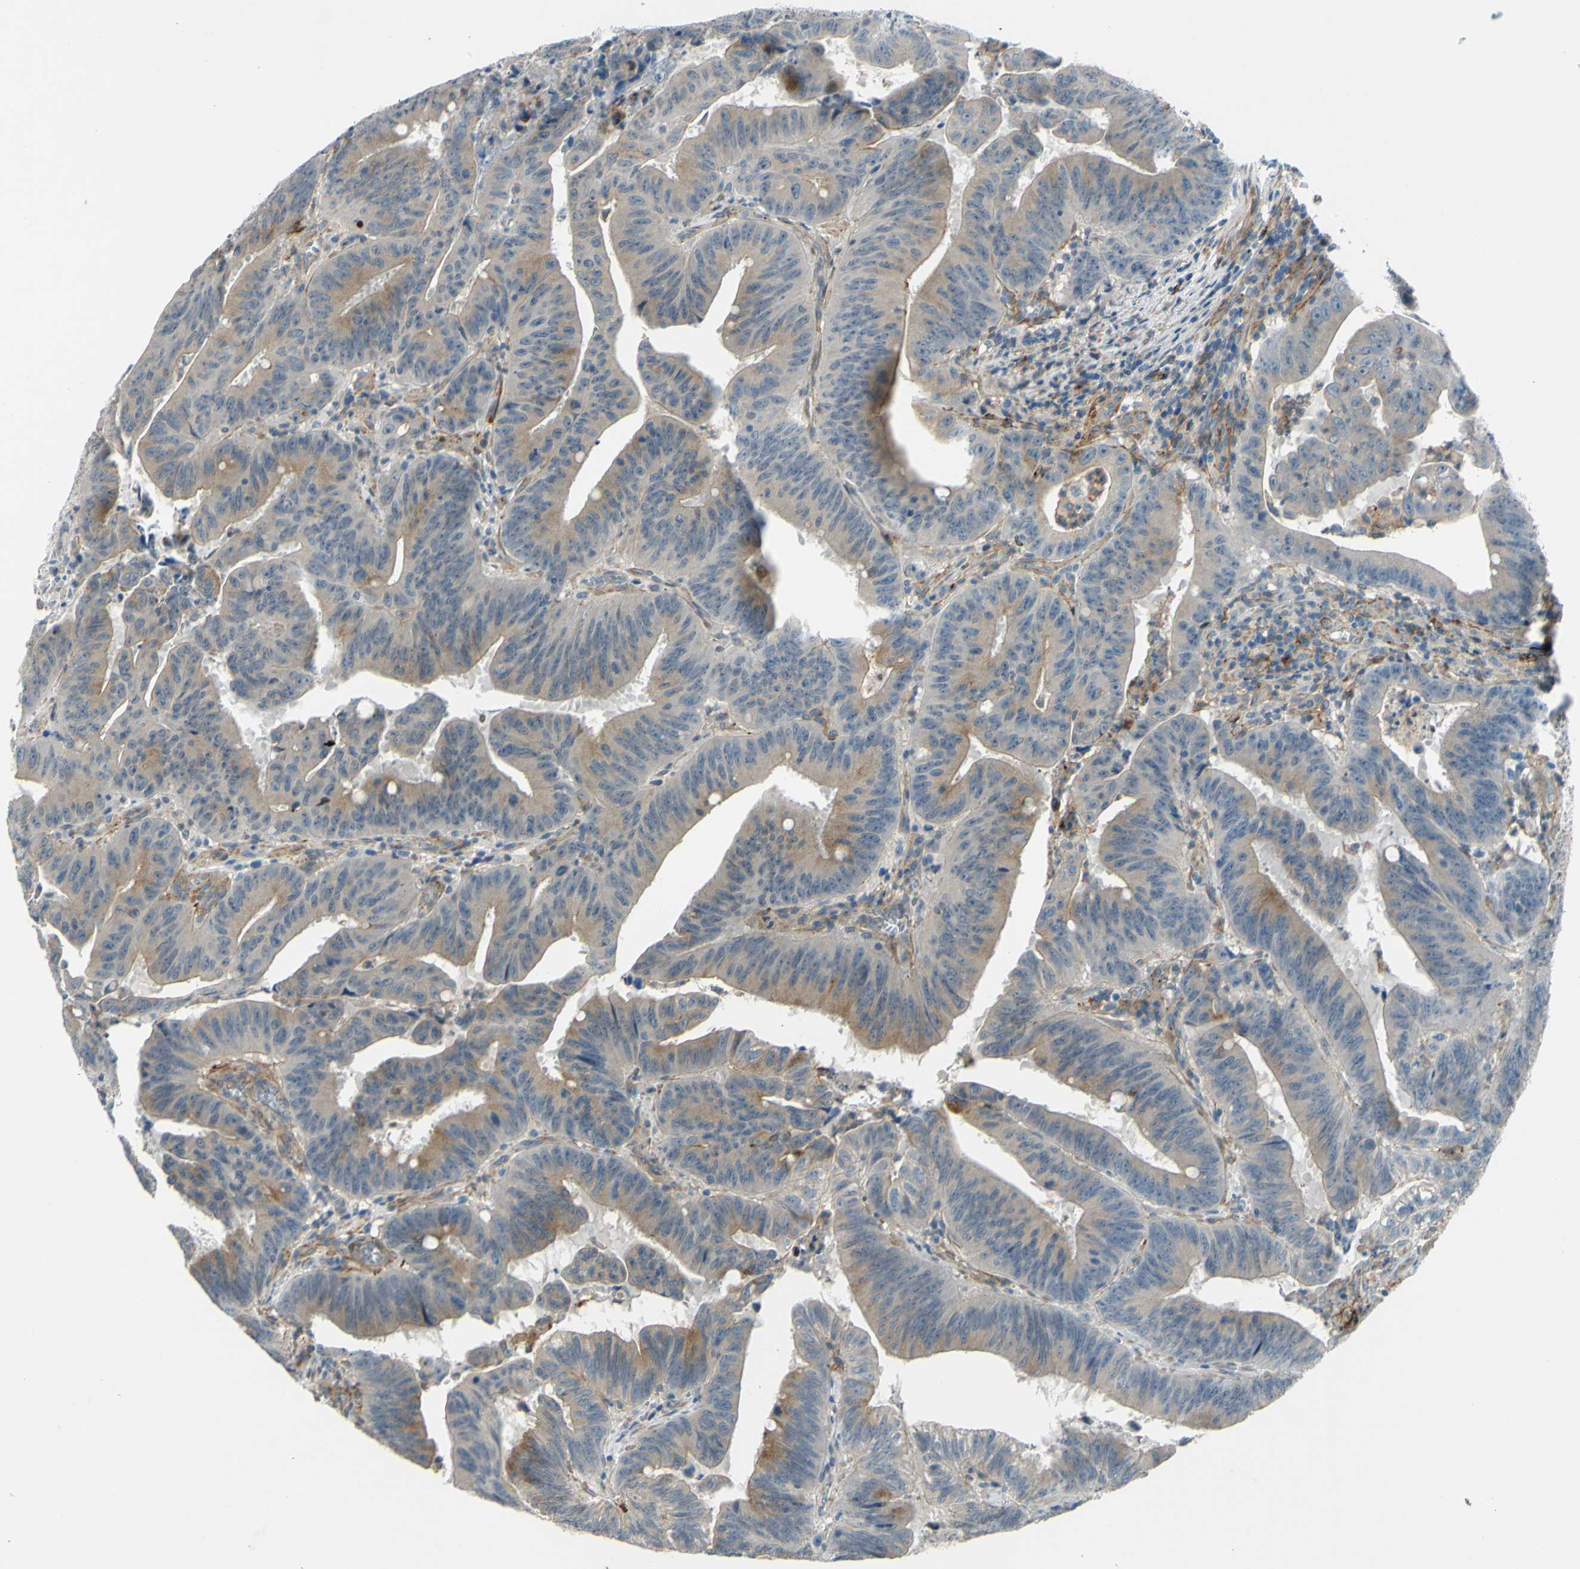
{"staining": {"intensity": "weak", "quantity": ">75%", "location": "cytoplasmic/membranous"}, "tissue": "colorectal cancer", "cell_type": "Tumor cells", "image_type": "cancer", "snomed": [{"axis": "morphology", "description": "Adenocarcinoma, NOS"}, {"axis": "topography", "description": "Colon"}], "caption": "Adenocarcinoma (colorectal) stained for a protein exhibits weak cytoplasmic/membranous positivity in tumor cells.", "gene": "ARHGAP1", "patient": {"sex": "male", "age": 45}}